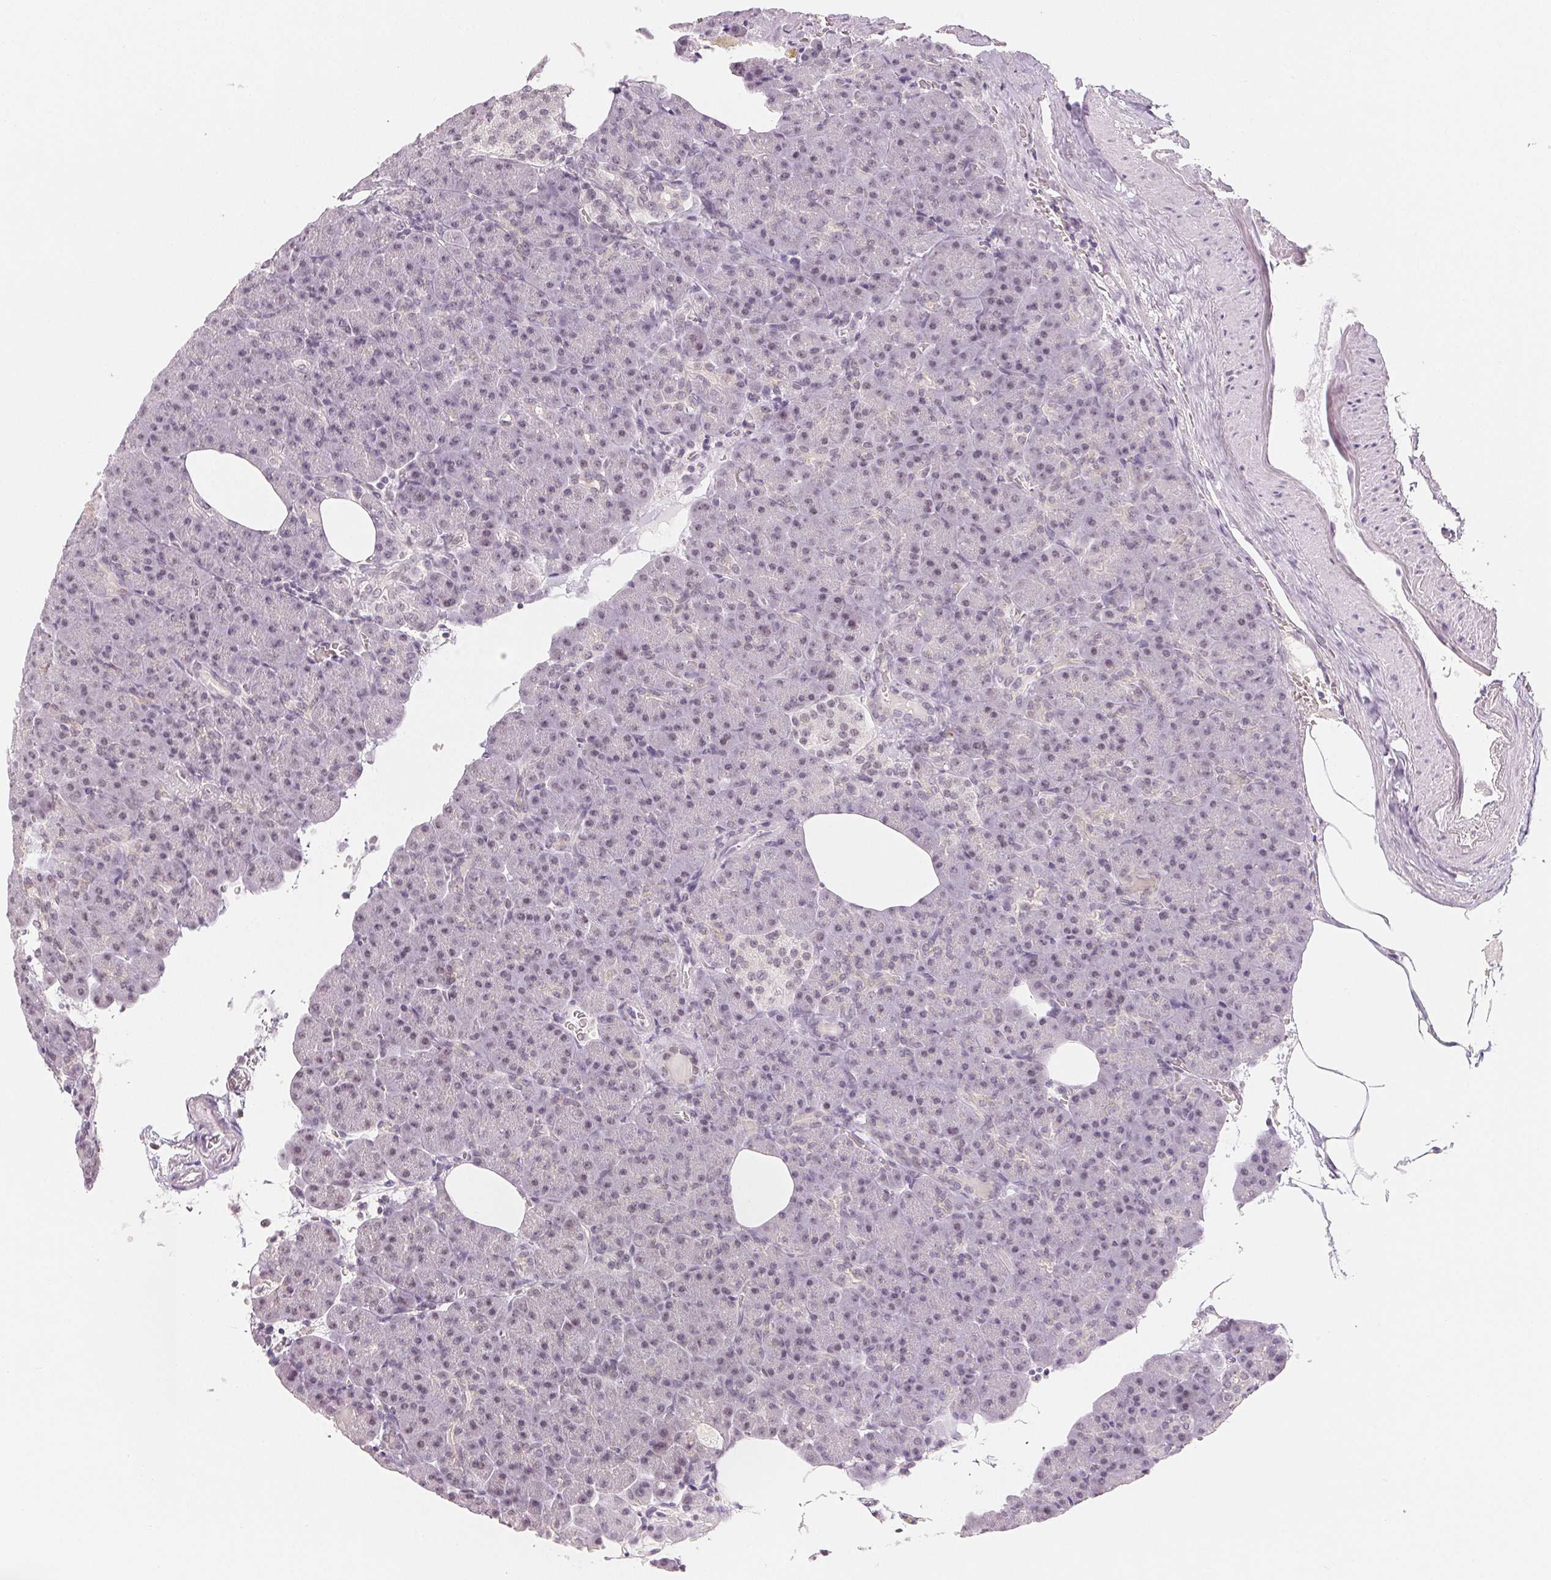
{"staining": {"intensity": "weak", "quantity": "<25%", "location": "nuclear"}, "tissue": "pancreas", "cell_type": "Exocrine glandular cells", "image_type": "normal", "snomed": [{"axis": "morphology", "description": "Normal tissue, NOS"}, {"axis": "topography", "description": "Pancreas"}], "caption": "The image shows no significant staining in exocrine glandular cells of pancreas. (DAB immunohistochemistry (IHC), high magnification).", "gene": "NXF3", "patient": {"sex": "female", "age": 74}}